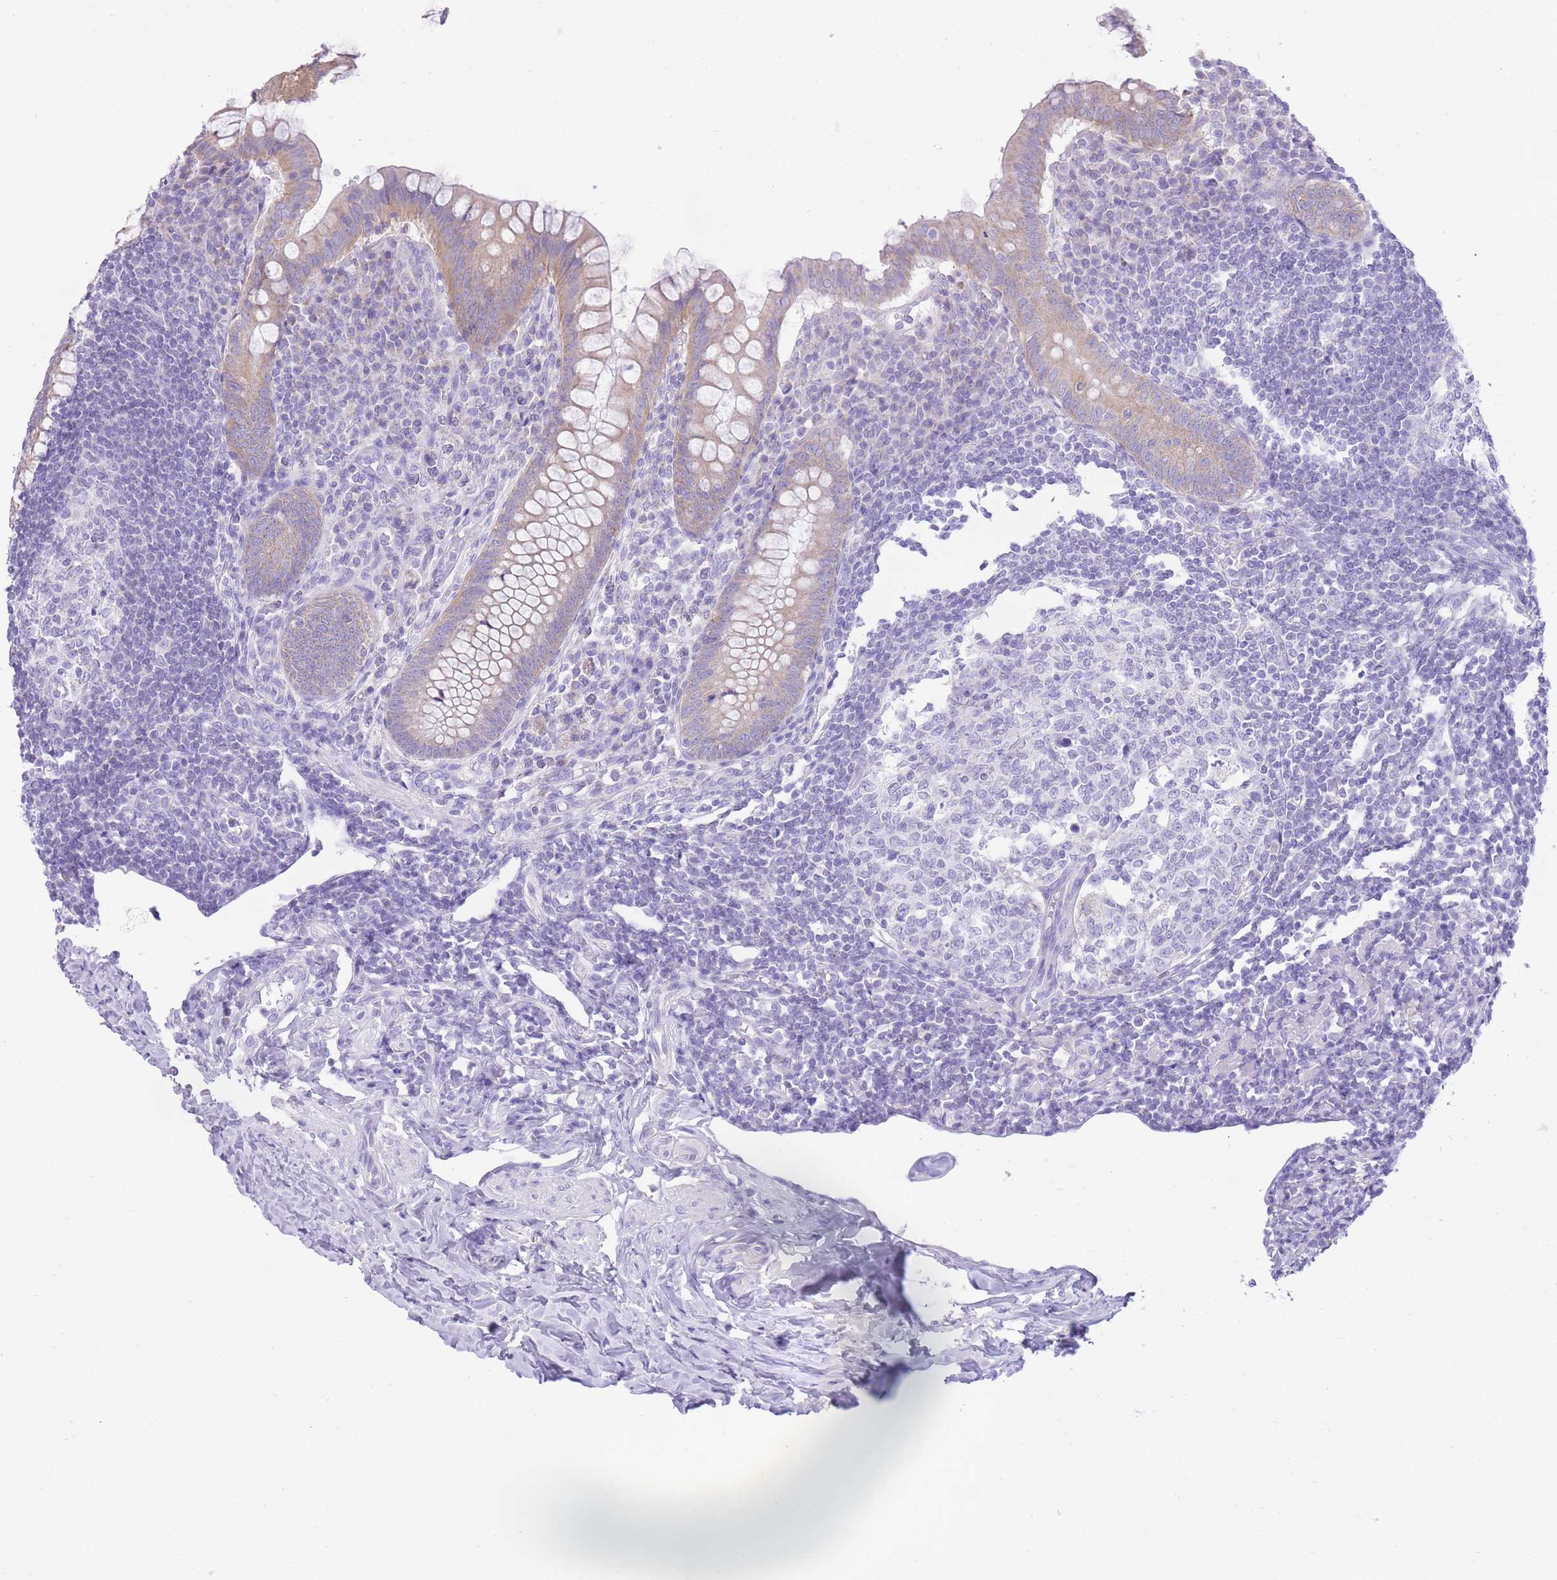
{"staining": {"intensity": "weak", "quantity": "25%-75%", "location": "cytoplasmic/membranous"}, "tissue": "appendix", "cell_type": "Glandular cells", "image_type": "normal", "snomed": [{"axis": "morphology", "description": "Normal tissue, NOS"}, {"axis": "topography", "description": "Appendix"}], "caption": "Appendix stained with a protein marker reveals weak staining in glandular cells.", "gene": "SLC4A4", "patient": {"sex": "female", "age": 33}}